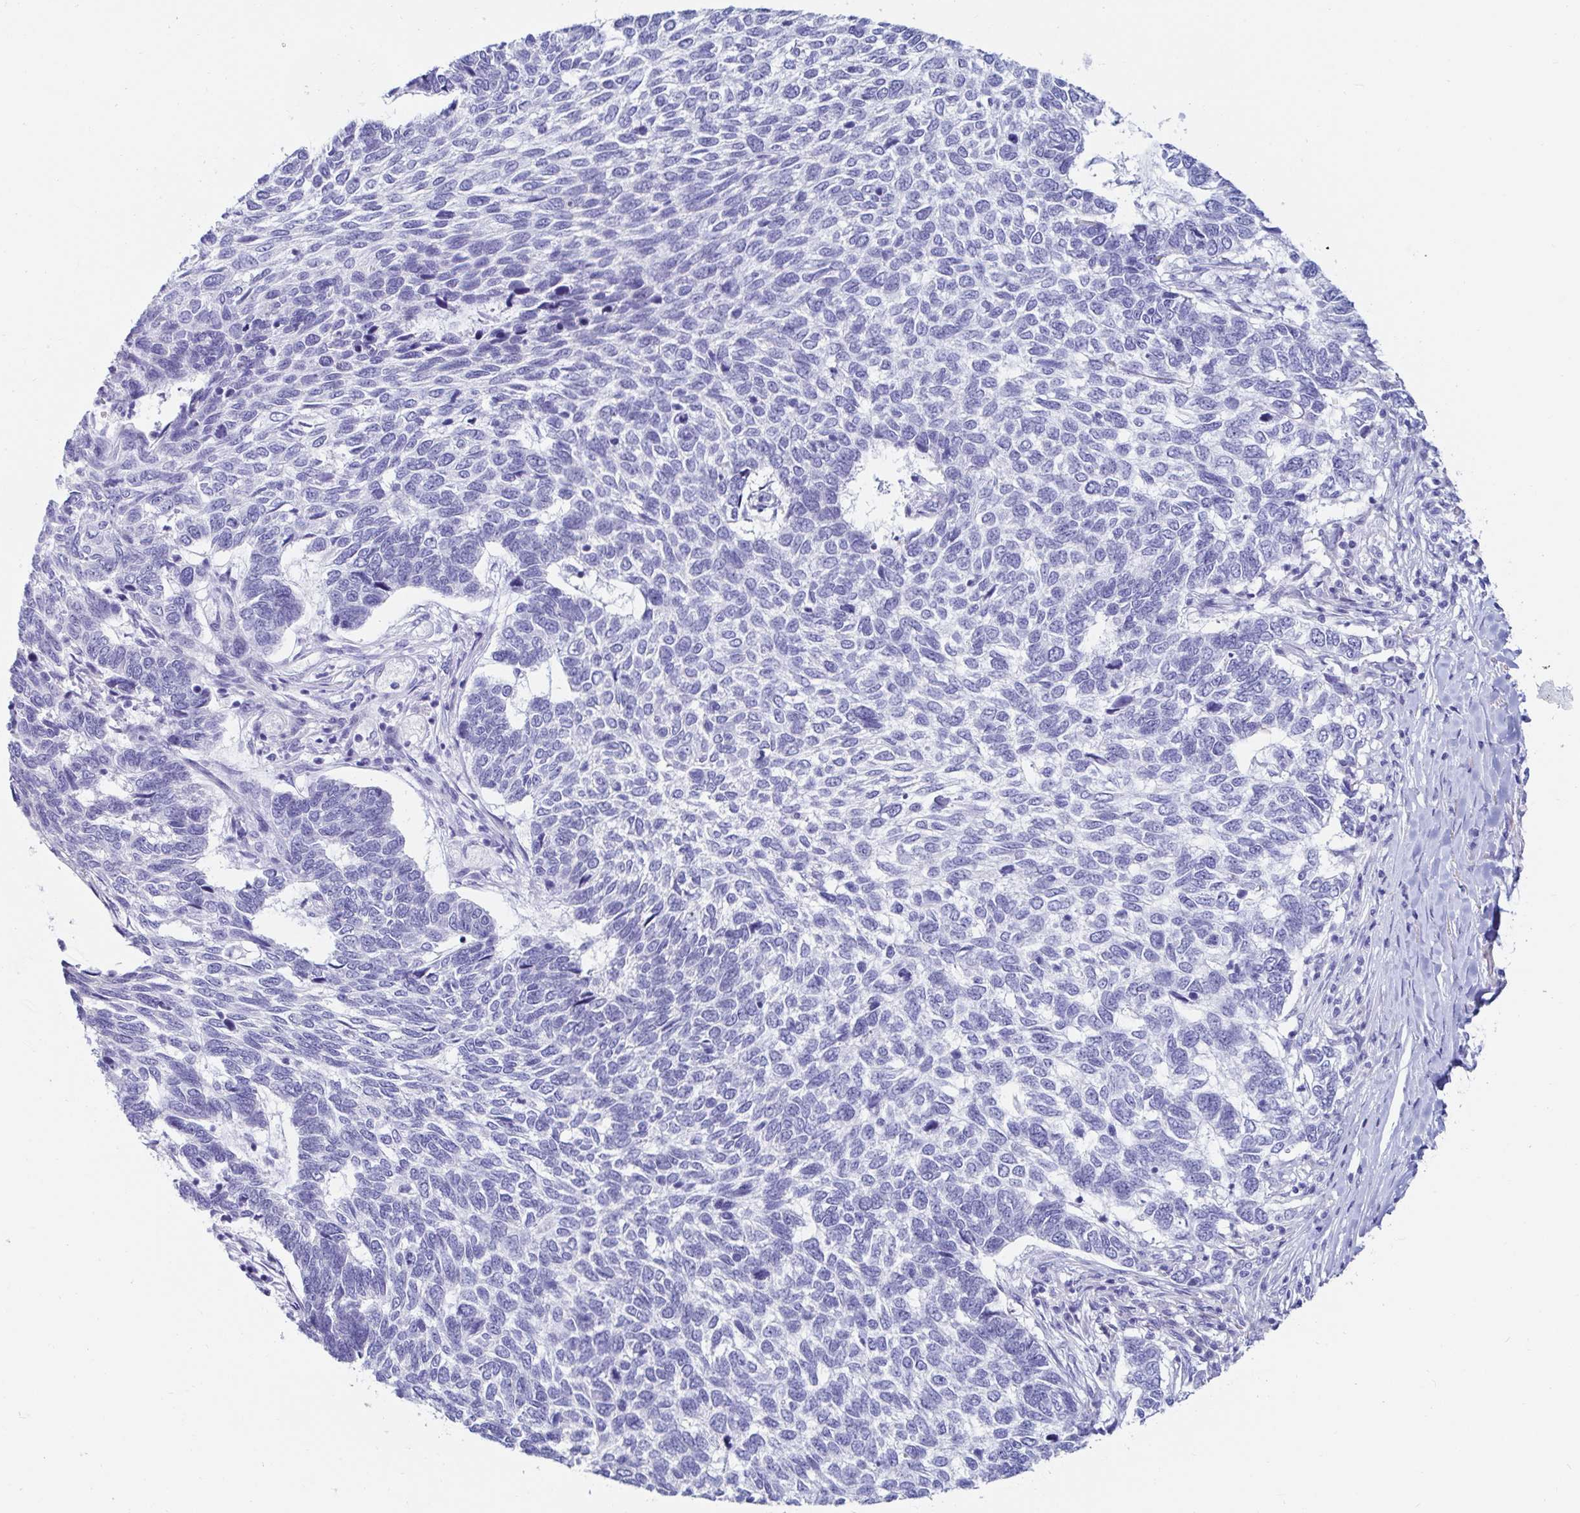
{"staining": {"intensity": "negative", "quantity": "none", "location": "none"}, "tissue": "skin cancer", "cell_type": "Tumor cells", "image_type": "cancer", "snomed": [{"axis": "morphology", "description": "Basal cell carcinoma"}, {"axis": "topography", "description": "Skin"}], "caption": "Human skin cancer (basal cell carcinoma) stained for a protein using immunohistochemistry exhibits no staining in tumor cells.", "gene": "C4orf17", "patient": {"sex": "female", "age": 65}}